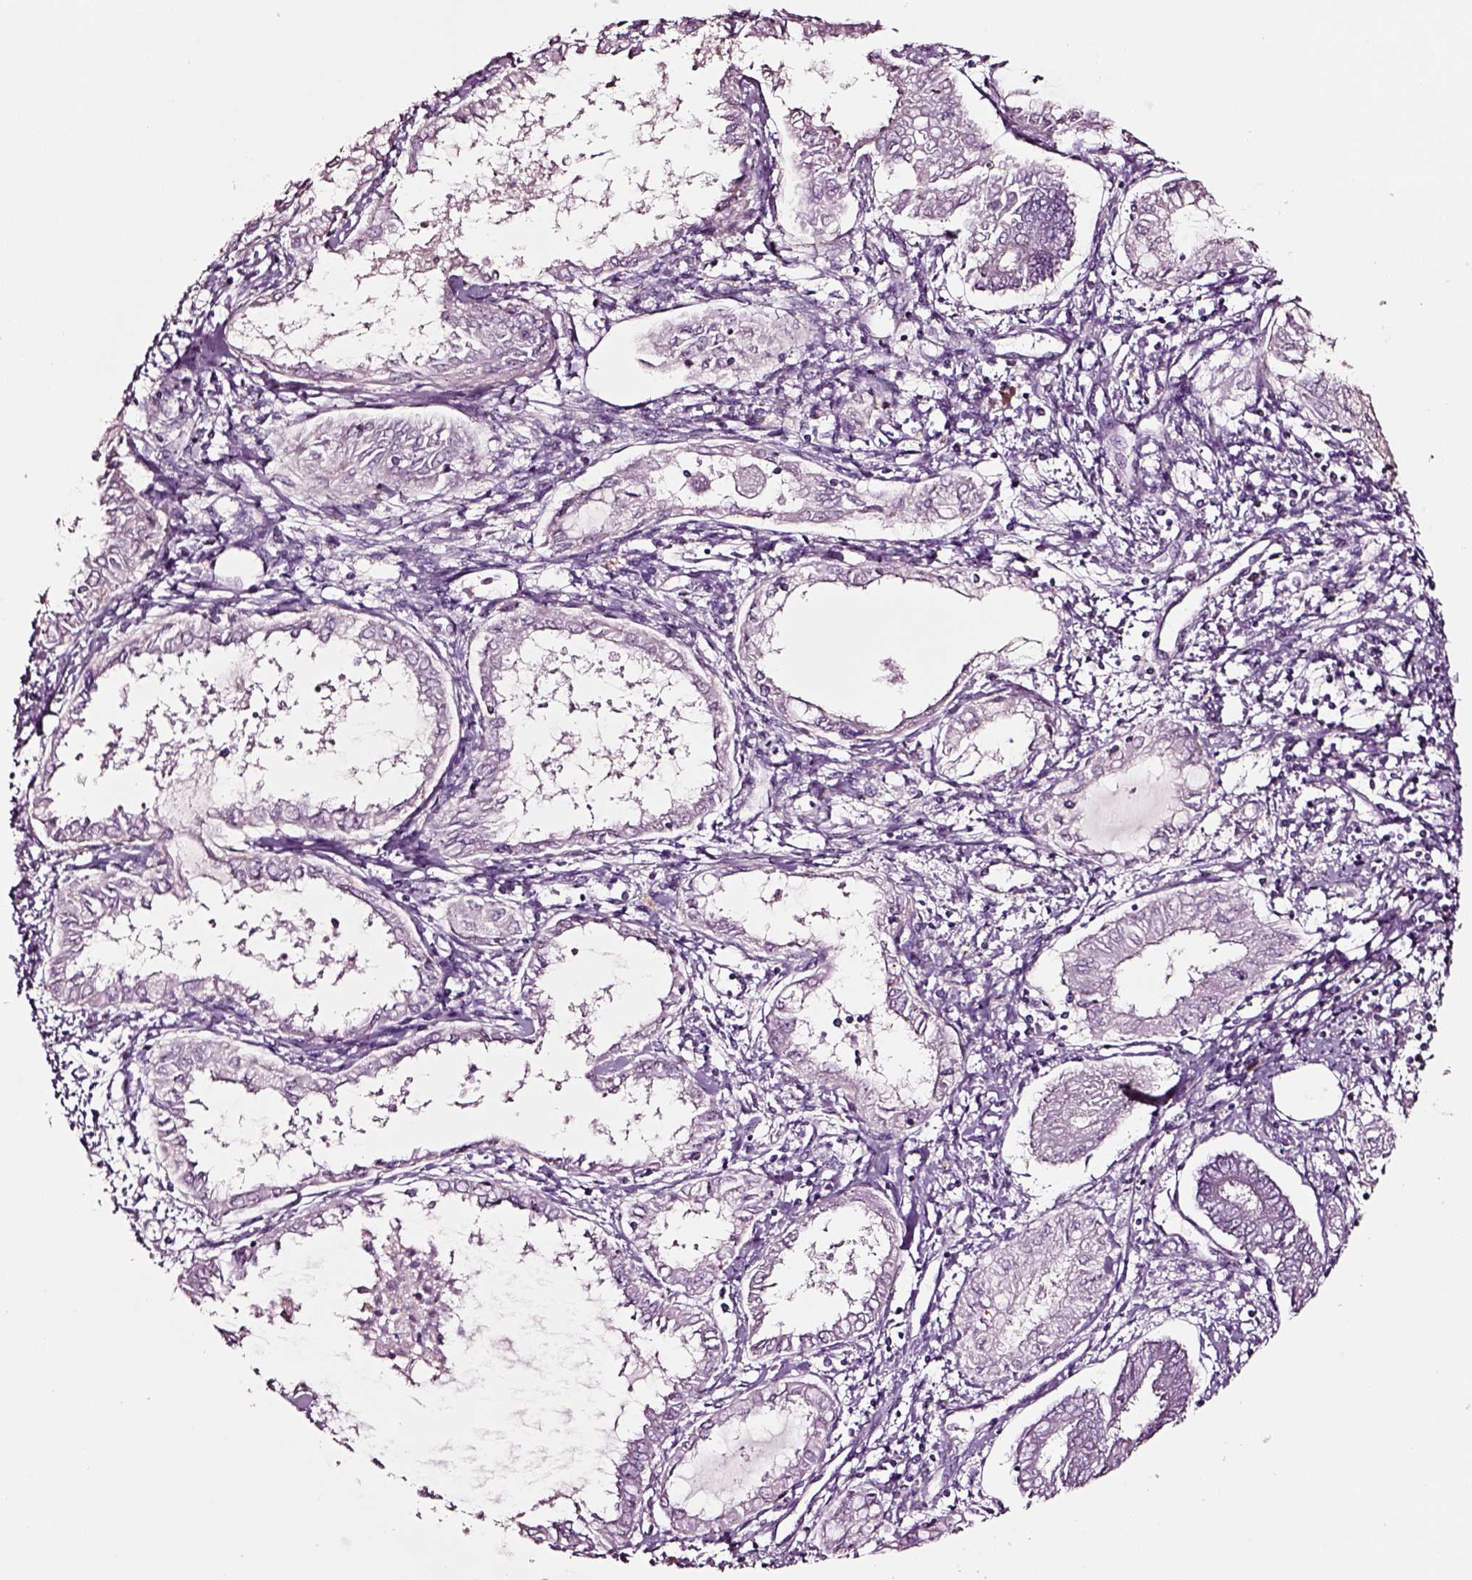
{"staining": {"intensity": "negative", "quantity": "none", "location": "none"}, "tissue": "endometrial cancer", "cell_type": "Tumor cells", "image_type": "cancer", "snomed": [{"axis": "morphology", "description": "Adenocarcinoma, NOS"}, {"axis": "topography", "description": "Endometrium"}], "caption": "Adenocarcinoma (endometrial) stained for a protein using immunohistochemistry demonstrates no staining tumor cells.", "gene": "SOX10", "patient": {"sex": "female", "age": 68}}